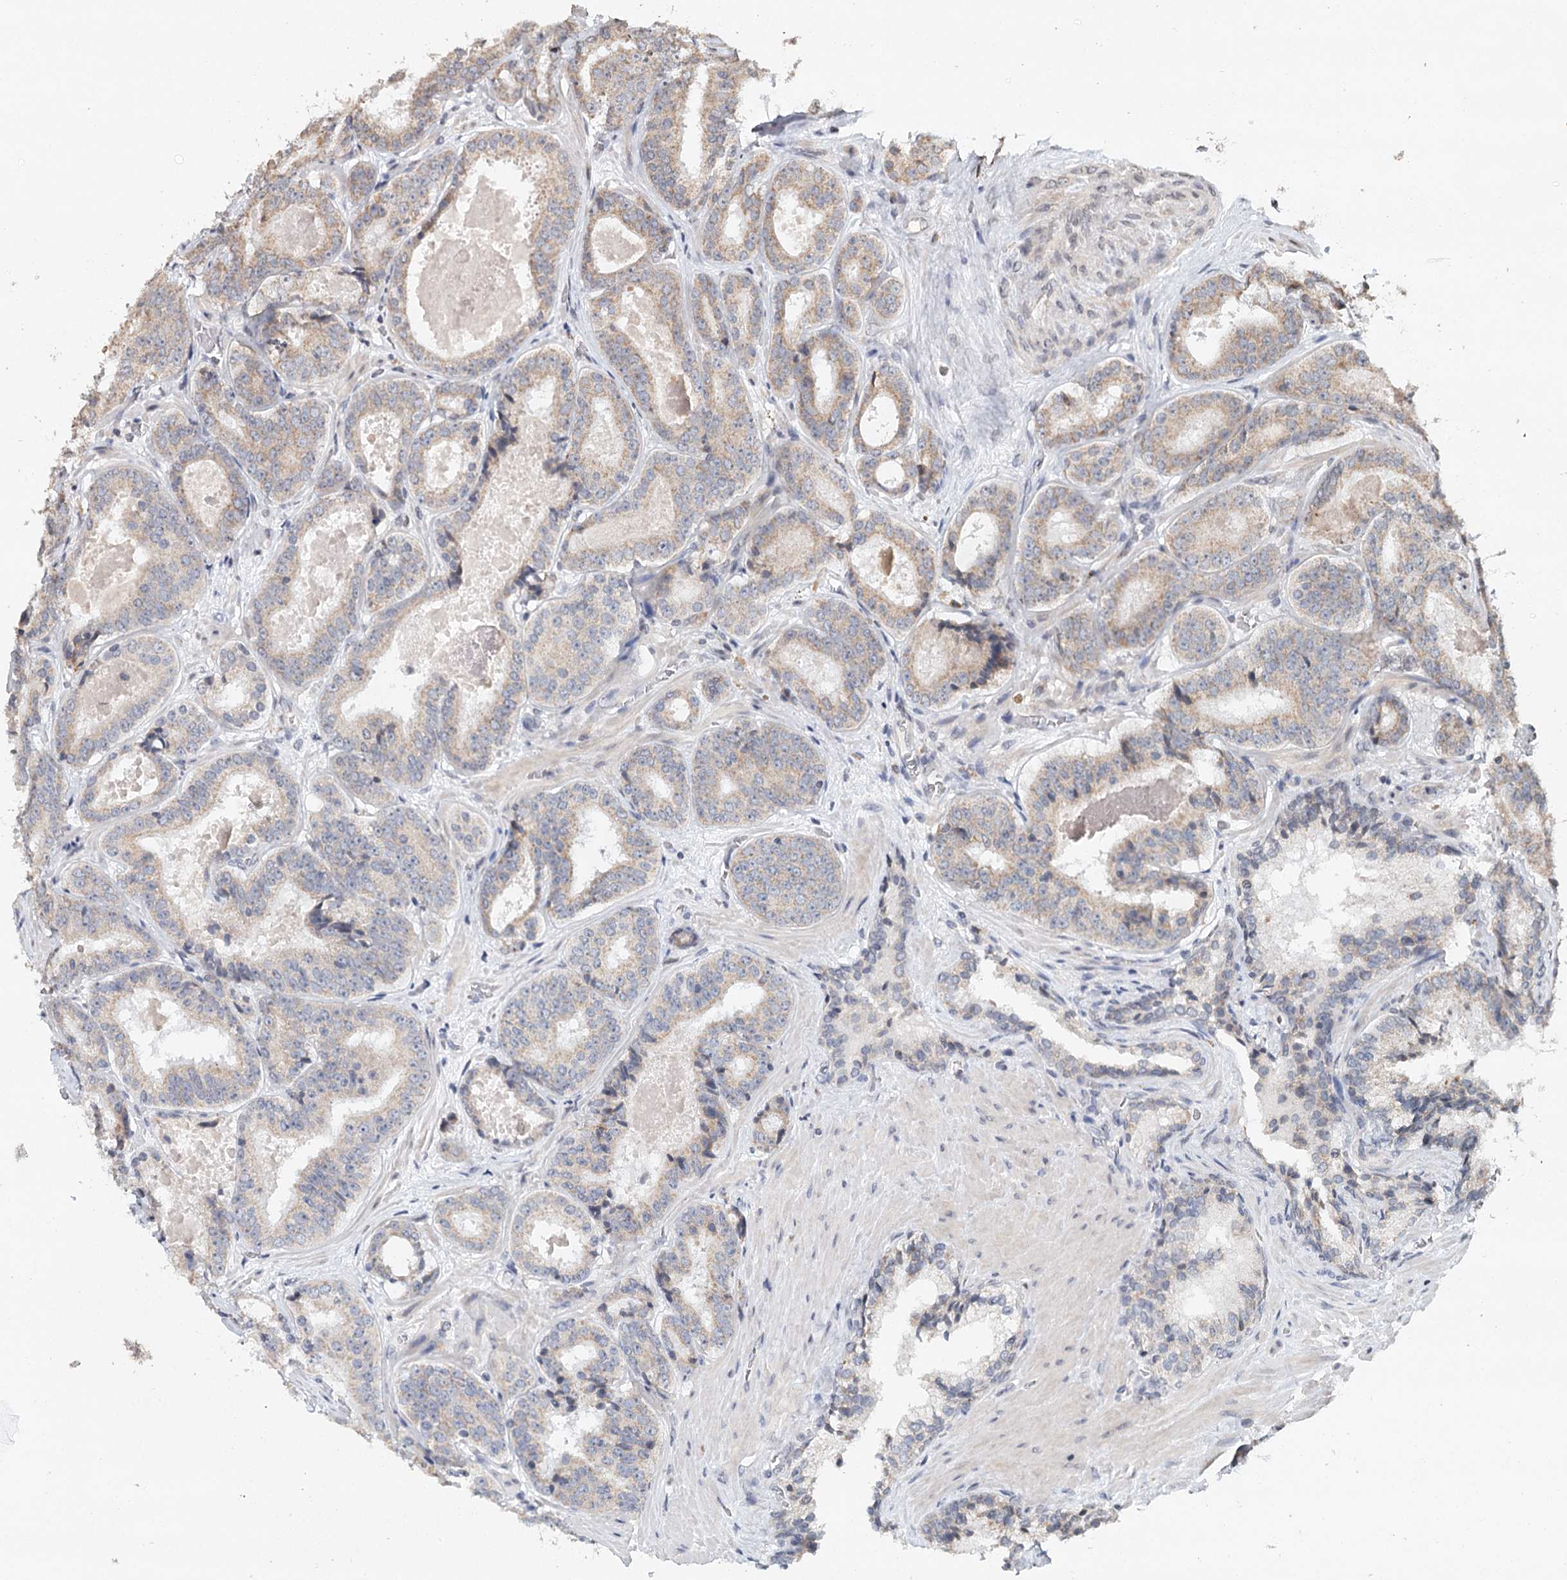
{"staining": {"intensity": "weak", "quantity": "25%-75%", "location": "cytoplasmic/membranous"}, "tissue": "prostate cancer", "cell_type": "Tumor cells", "image_type": "cancer", "snomed": [{"axis": "morphology", "description": "Adenocarcinoma, High grade"}, {"axis": "topography", "description": "Prostate"}], "caption": "This is a photomicrograph of immunohistochemistry staining of prostate cancer (adenocarcinoma (high-grade)), which shows weak positivity in the cytoplasmic/membranous of tumor cells.", "gene": "ICOS", "patient": {"sex": "male", "age": 57}}